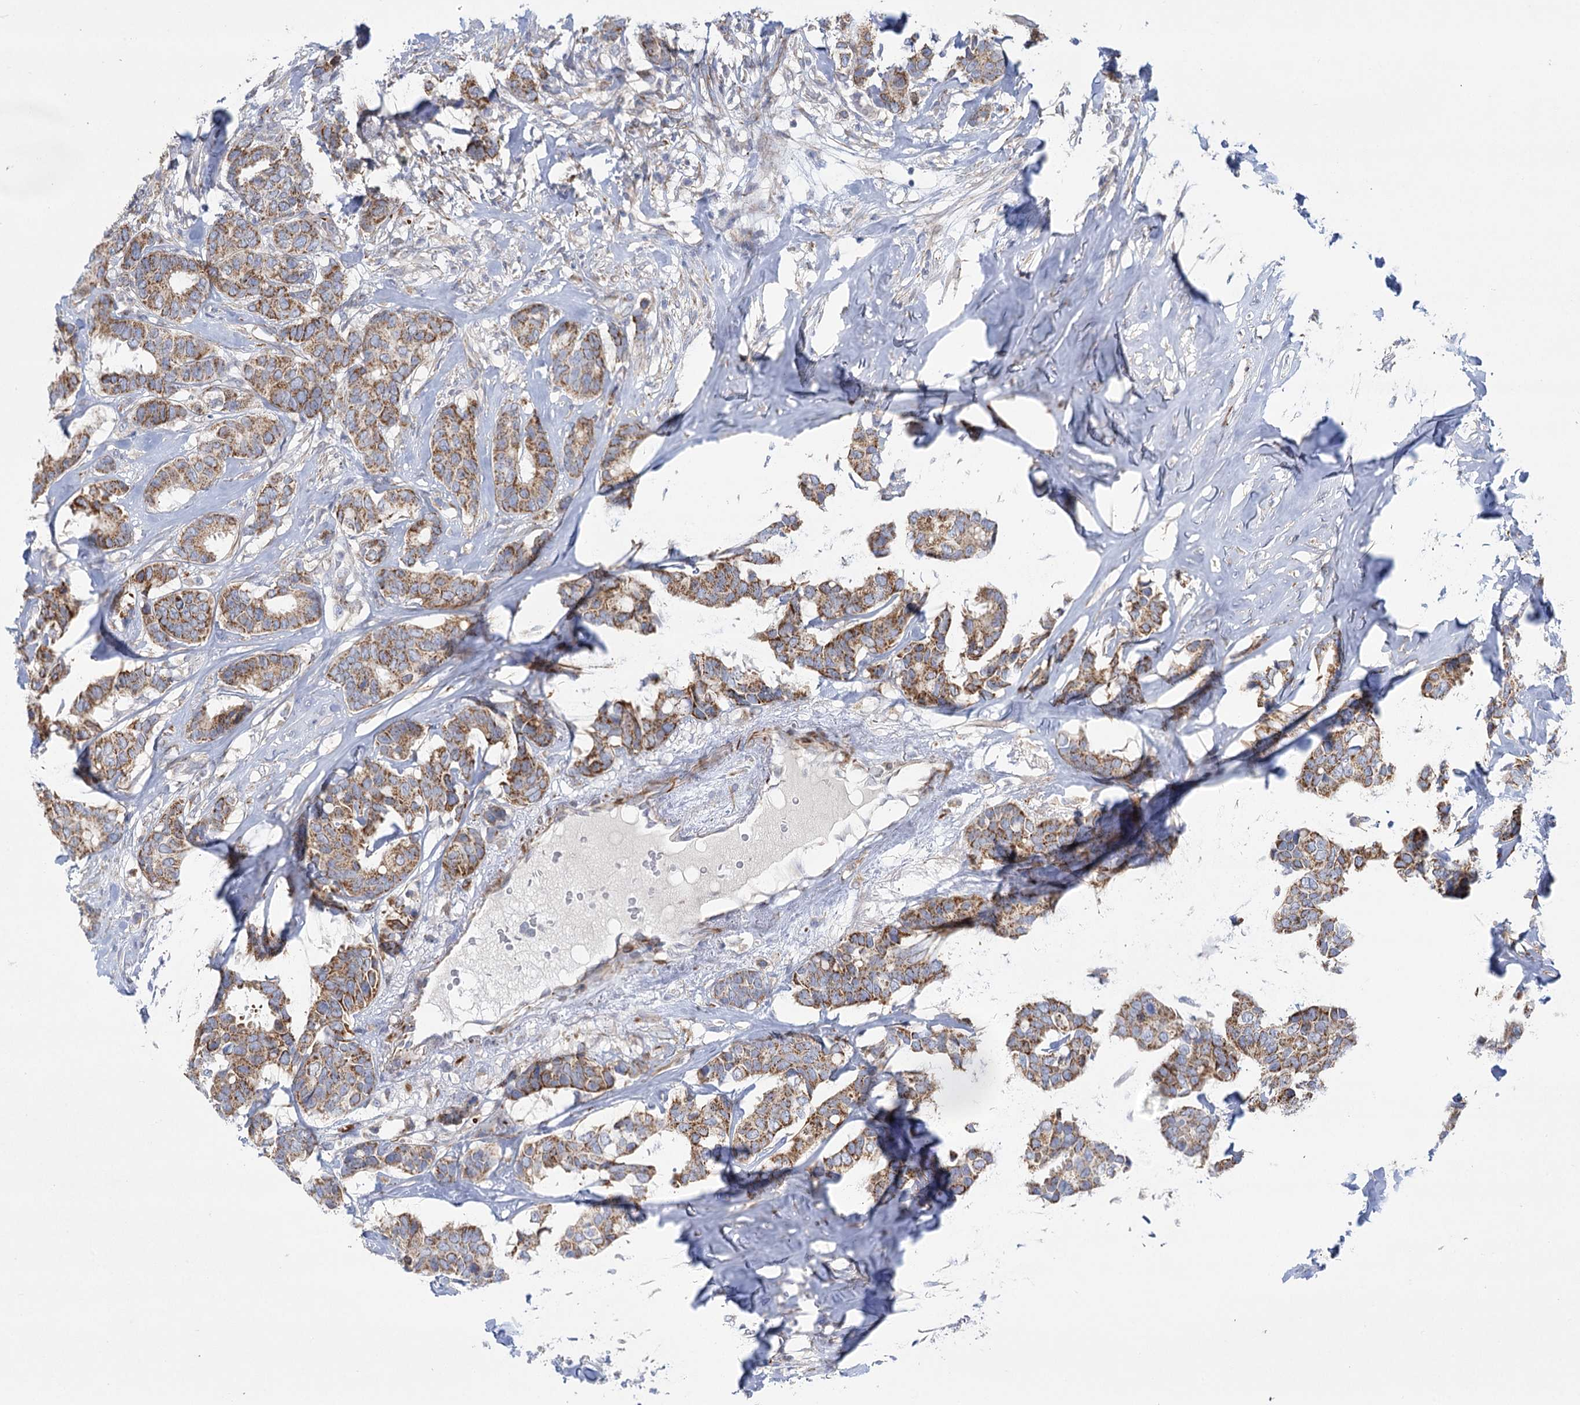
{"staining": {"intensity": "moderate", "quantity": ">75%", "location": "cytoplasmic/membranous"}, "tissue": "breast cancer", "cell_type": "Tumor cells", "image_type": "cancer", "snomed": [{"axis": "morphology", "description": "Duct carcinoma"}, {"axis": "topography", "description": "Breast"}], "caption": "High-magnification brightfield microscopy of breast cancer (infiltrating ductal carcinoma) stained with DAB (3,3'-diaminobenzidine) (brown) and counterstained with hematoxylin (blue). tumor cells exhibit moderate cytoplasmic/membranous positivity is present in approximately>75% of cells. The staining was performed using DAB to visualize the protein expression in brown, while the nuclei were stained in blue with hematoxylin (Magnification: 20x).", "gene": "DHTKD1", "patient": {"sex": "female", "age": 87}}